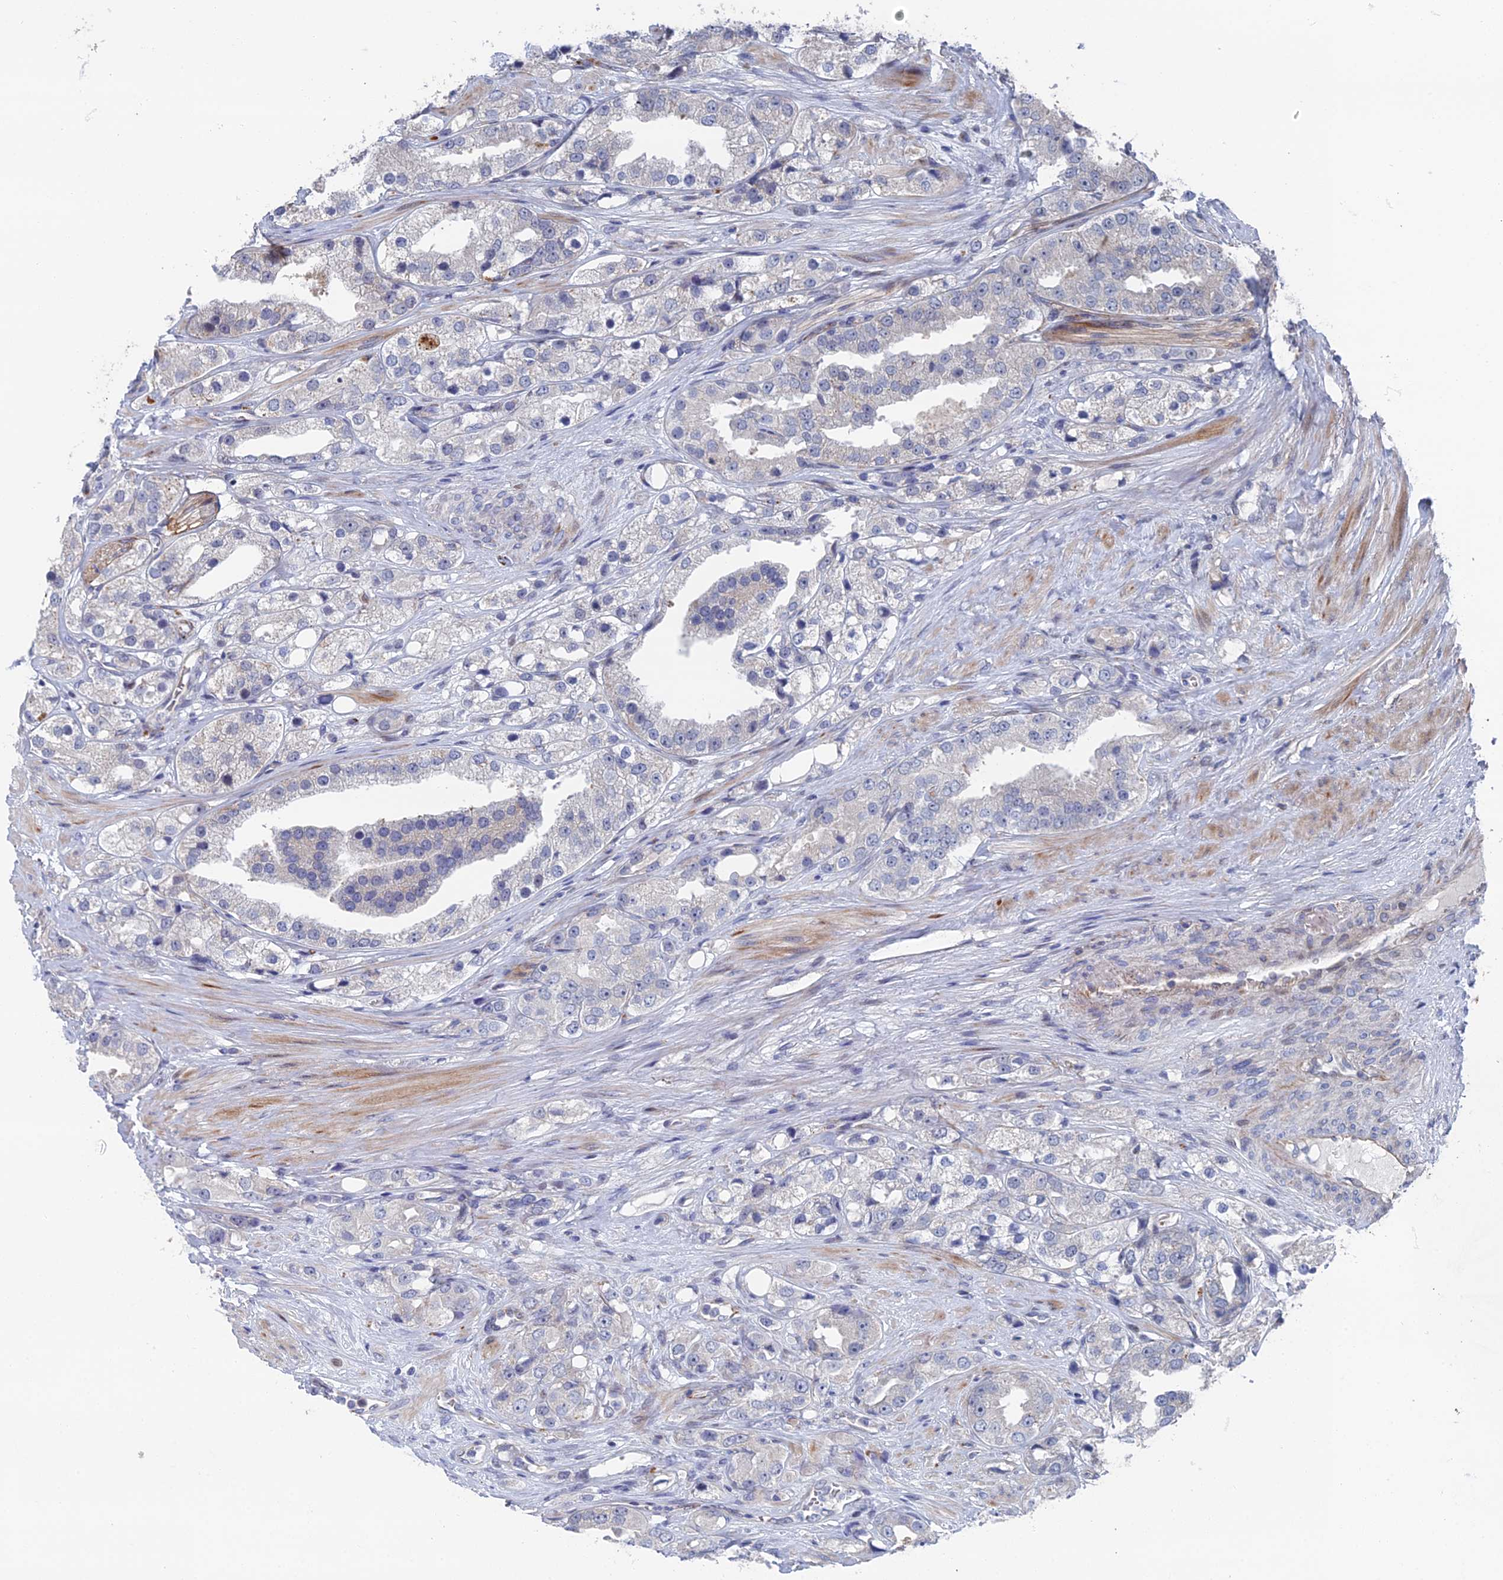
{"staining": {"intensity": "negative", "quantity": "none", "location": "none"}, "tissue": "prostate cancer", "cell_type": "Tumor cells", "image_type": "cancer", "snomed": [{"axis": "morphology", "description": "Adenocarcinoma, NOS"}, {"axis": "topography", "description": "Prostate"}], "caption": "High magnification brightfield microscopy of prostate cancer (adenocarcinoma) stained with DAB (brown) and counterstained with hematoxylin (blue): tumor cells show no significant expression.", "gene": "GTF2IRD1", "patient": {"sex": "male", "age": 79}}